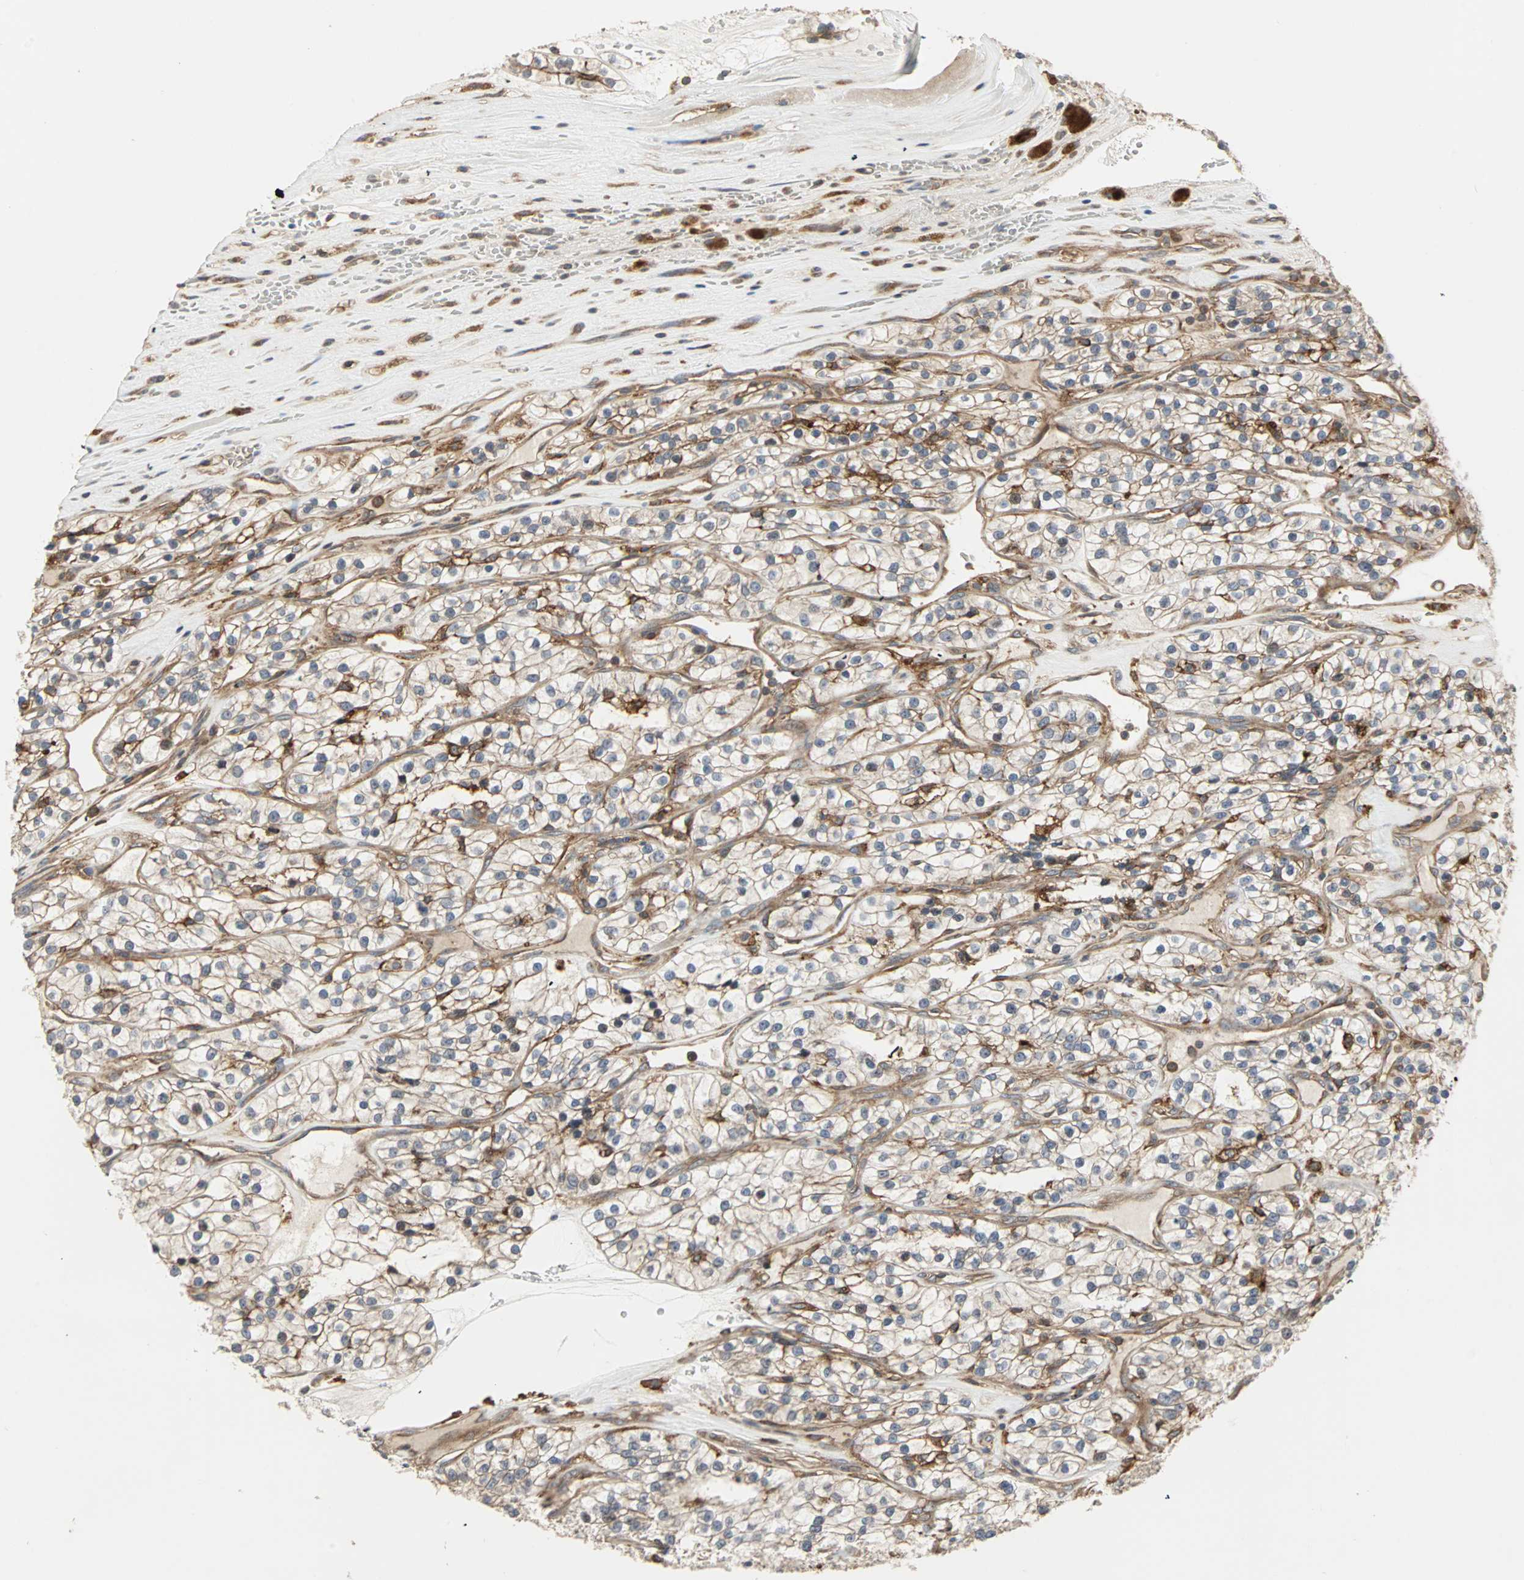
{"staining": {"intensity": "weak", "quantity": ">75%", "location": "cytoplasmic/membranous"}, "tissue": "renal cancer", "cell_type": "Tumor cells", "image_type": "cancer", "snomed": [{"axis": "morphology", "description": "Adenocarcinoma, NOS"}, {"axis": "topography", "description": "Kidney"}], "caption": "IHC (DAB) staining of renal cancer (adenocarcinoma) displays weak cytoplasmic/membranous protein positivity in approximately >75% of tumor cells. Immunohistochemistry (ihc) stains the protein of interest in brown and the nuclei are stained blue.", "gene": "GNAI2", "patient": {"sex": "female", "age": 57}}